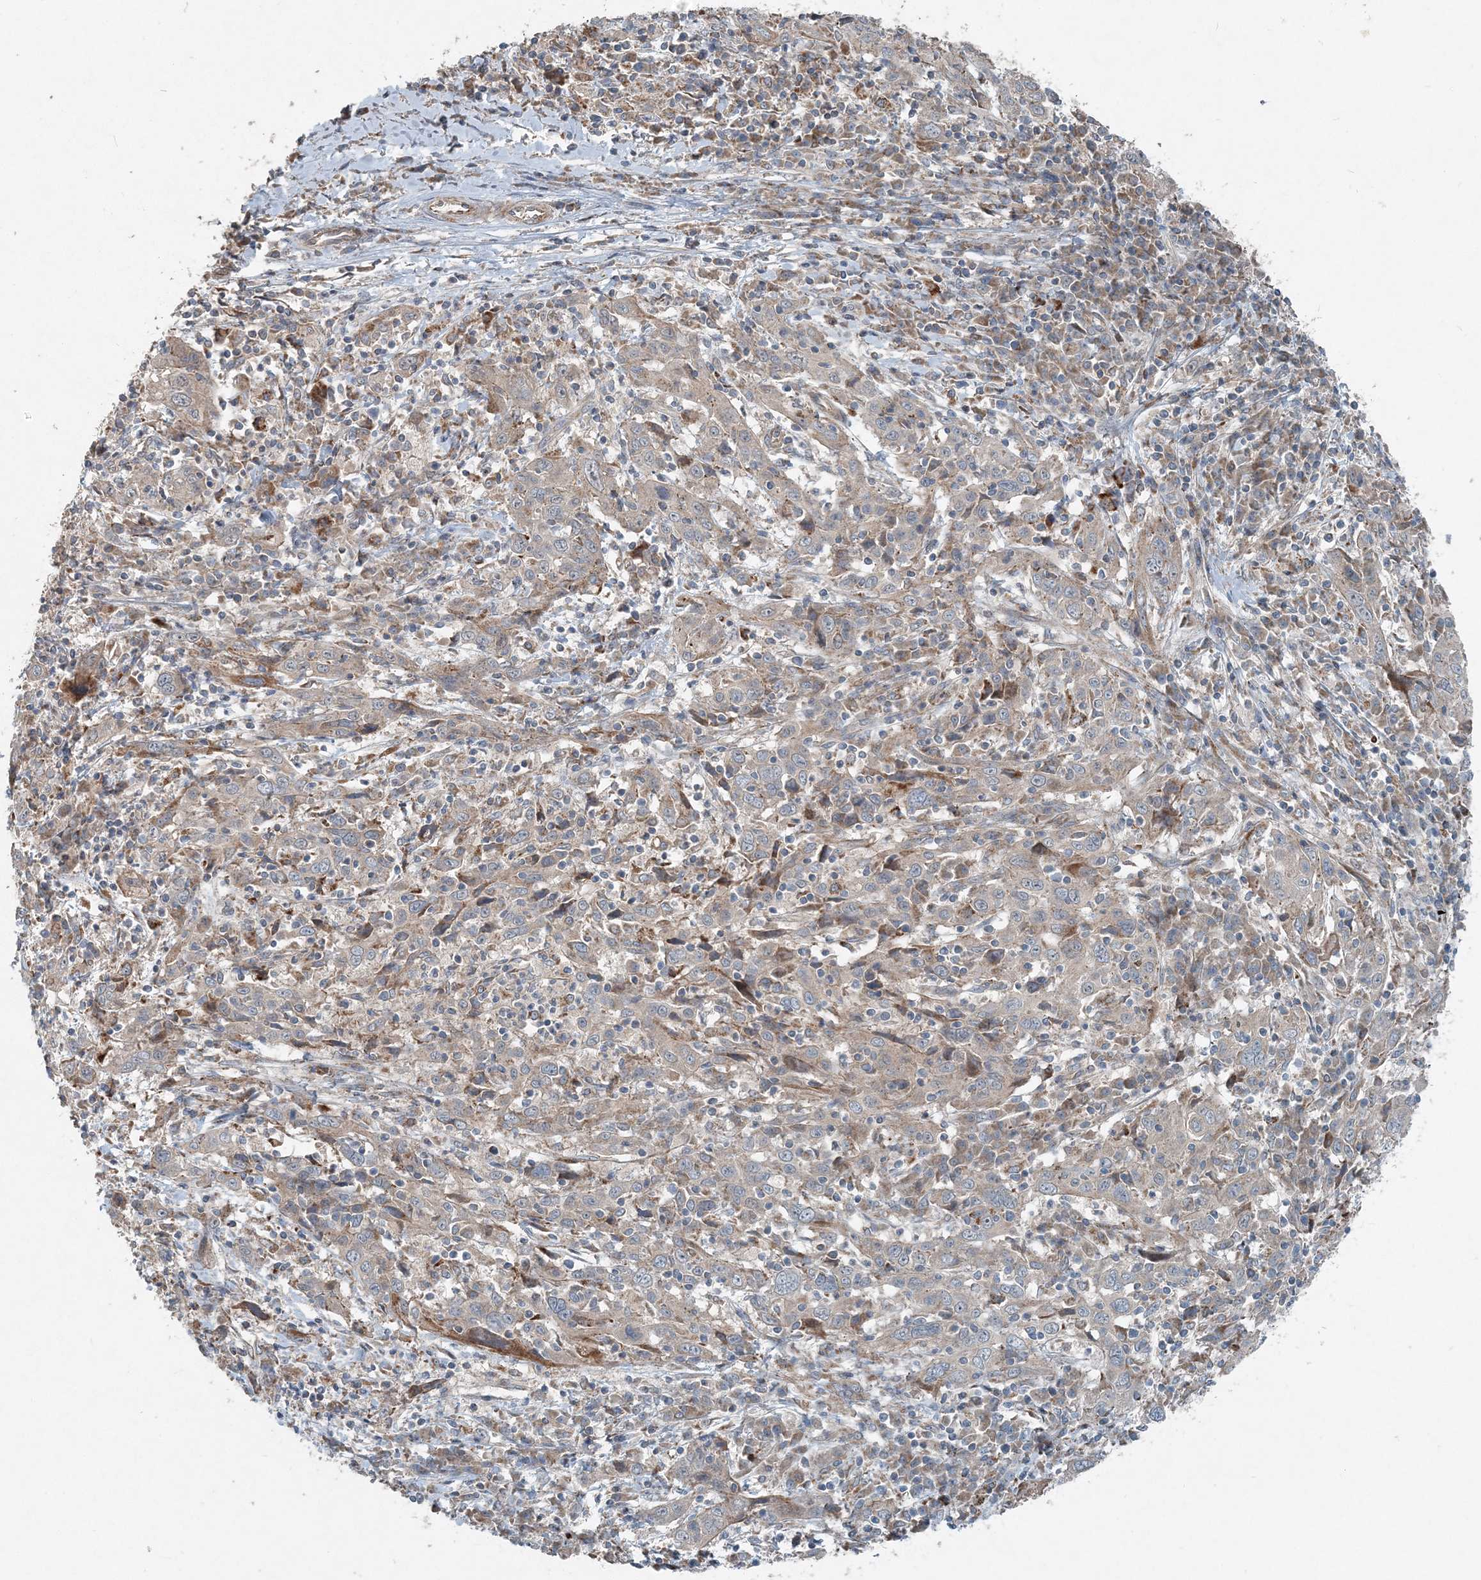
{"staining": {"intensity": "weak", "quantity": "<25%", "location": "cytoplasmic/membranous"}, "tissue": "cervical cancer", "cell_type": "Tumor cells", "image_type": "cancer", "snomed": [{"axis": "morphology", "description": "Squamous cell carcinoma, NOS"}, {"axis": "topography", "description": "Cervix"}], "caption": "DAB (3,3'-diaminobenzidine) immunohistochemical staining of squamous cell carcinoma (cervical) exhibits no significant positivity in tumor cells. (DAB (3,3'-diaminobenzidine) immunohistochemistry (IHC) visualized using brightfield microscopy, high magnification).", "gene": "INTU", "patient": {"sex": "female", "age": 46}}